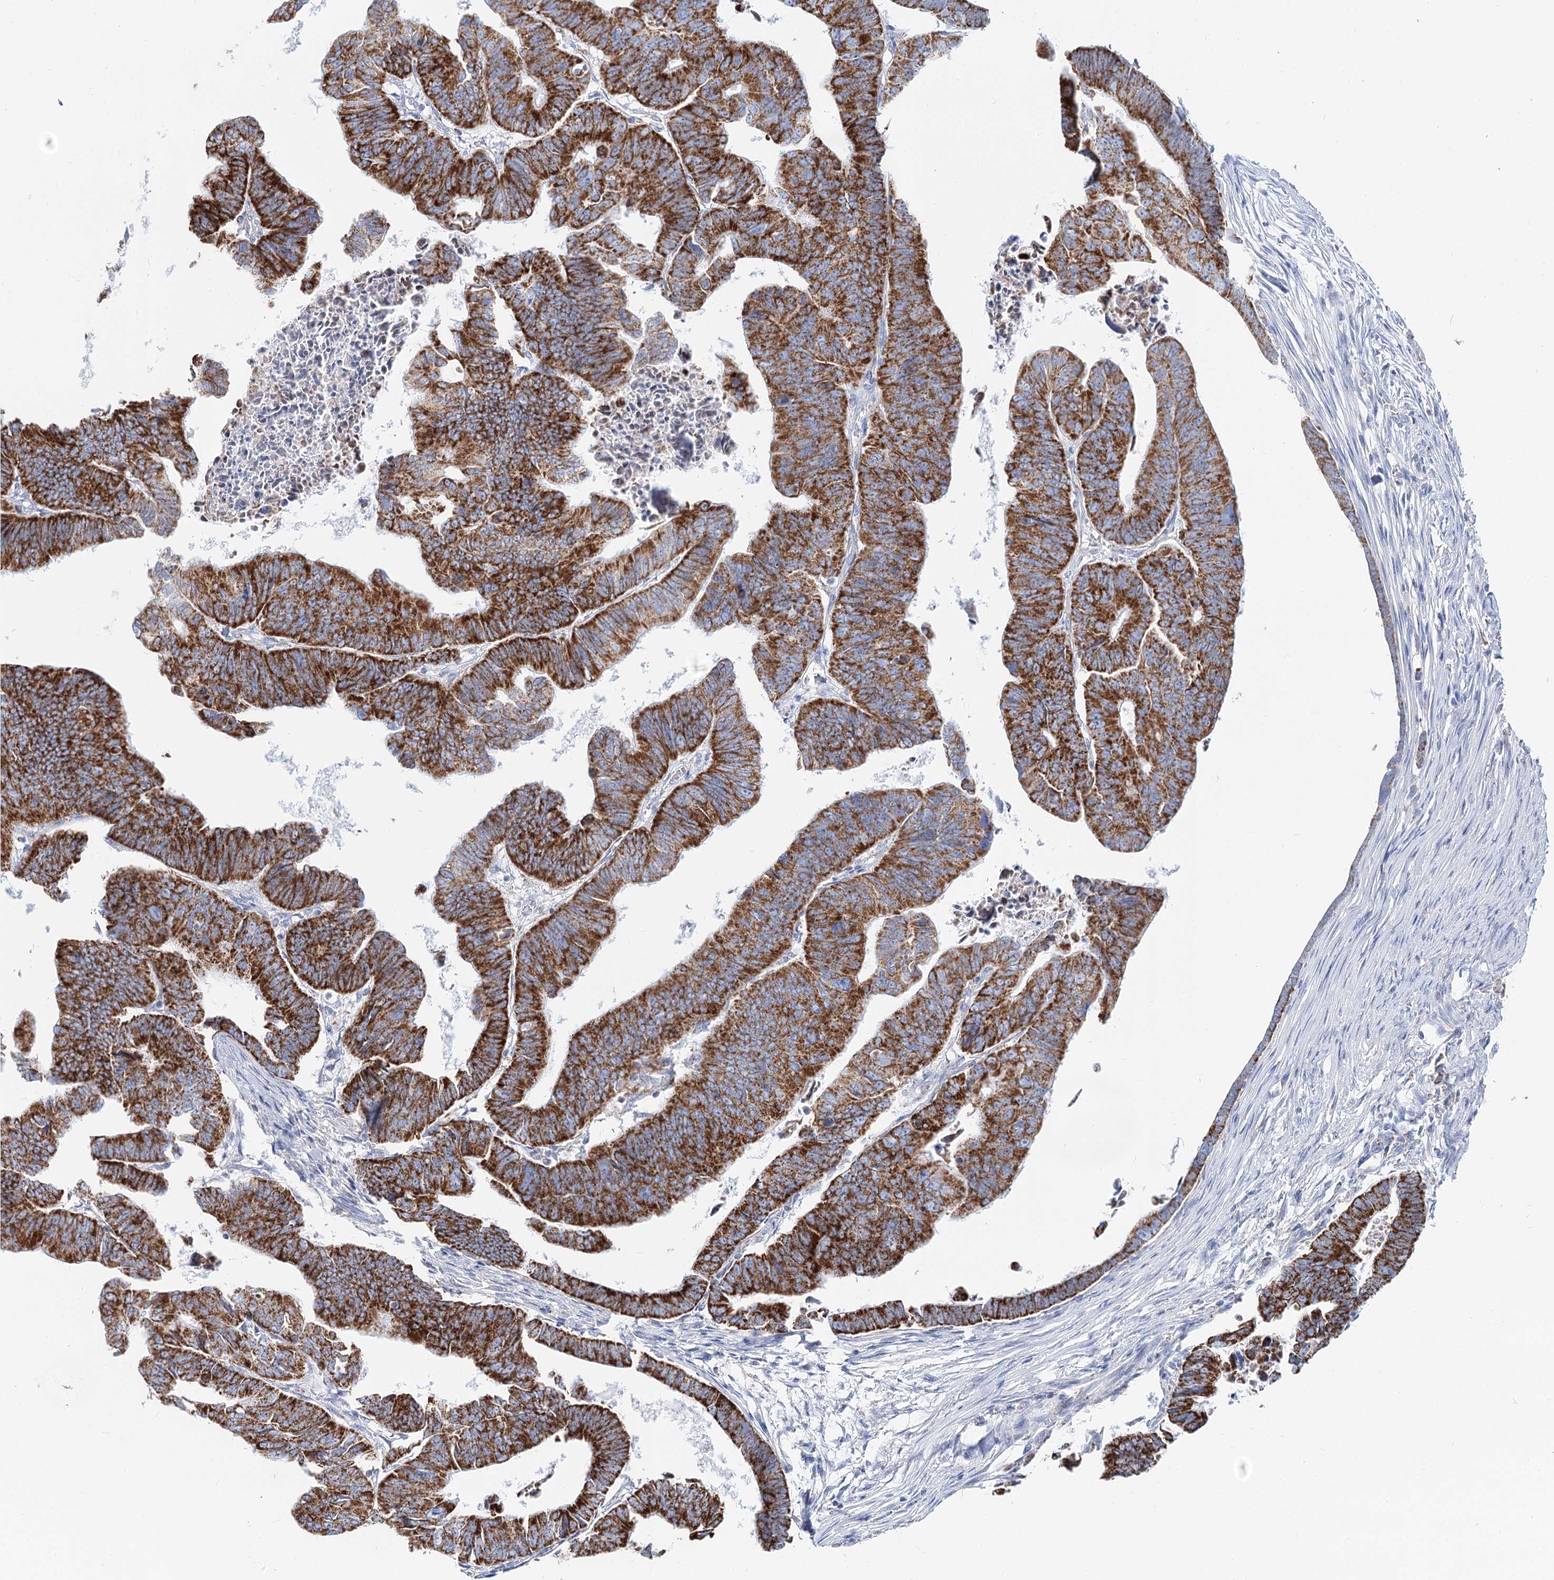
{"staining": {"intensity": "strong", "quantity": ">75%", "location": "cytoplasmic/membranous"}, "tissue": "colorectal cancer", "cell_type": "Tumor cells", "image_type": "cancer", "snomed": [{"axis": "morphology", "description": "Adenocarcinoma, NOS"}, {"axis": "topography", "description": "Rectum"}], "caption": "Human adenocarcinoma (colorectal) stained with a protein marker exhibits strong staining in tumor cells.", "gene": "MCCC2", "patient": {"sex": "female", "age": 65}}